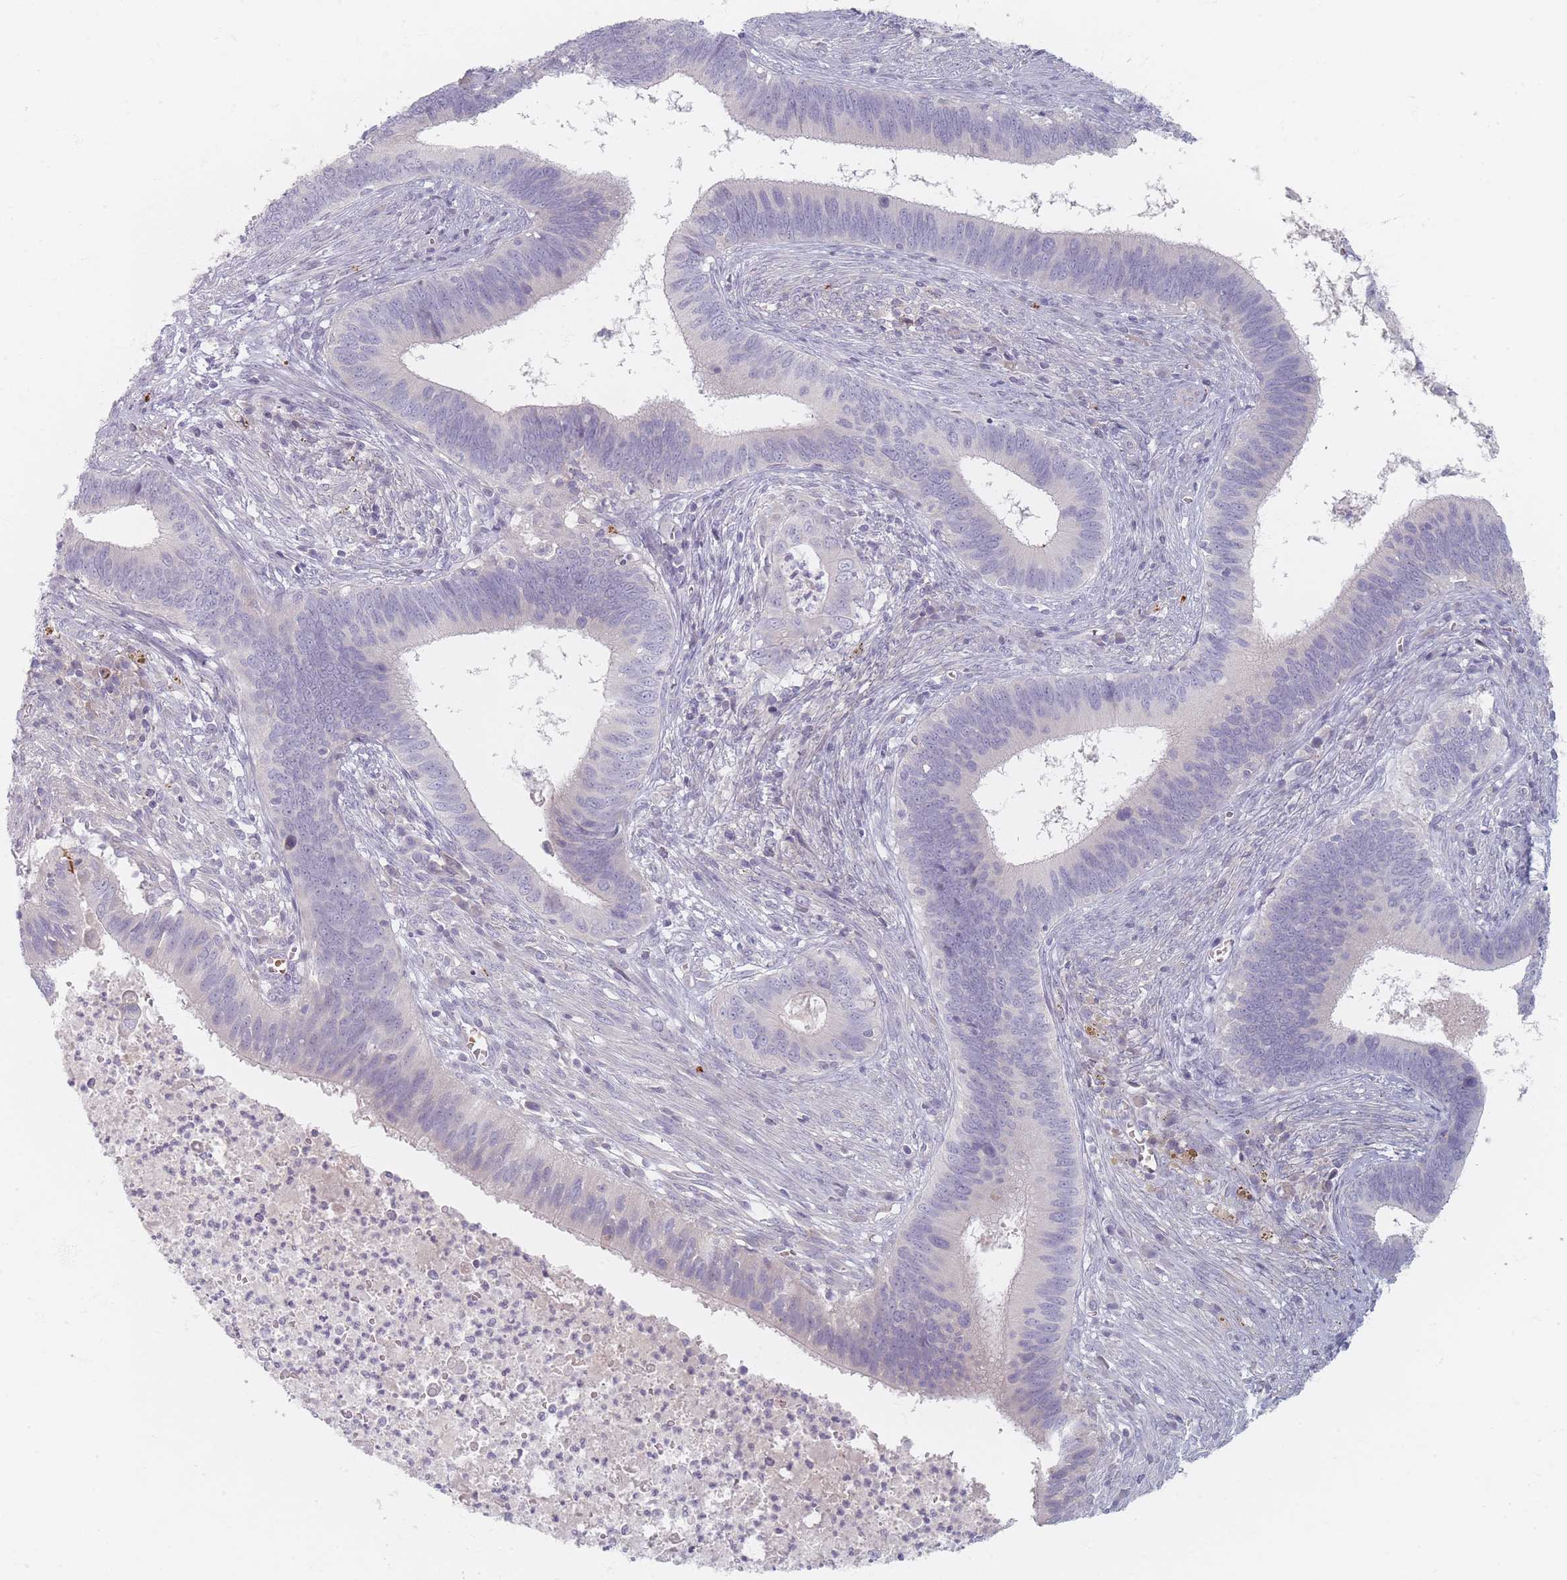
{"staining": {"intensity": "negative", "quantity": "none", "location": "none"}, "tissue": "cervical cancer", "cell_type": "Tumor cells", "image_type": "cancer", "snomed": [{"axis": "morphology", "description": "Adenocarcinoma, NOS"}, {"axis": "topography", "description": "Cervix"}], "caption": "This is an immunohistochemistry (IHC) micrograph of cervical cancer (adenocarcinoma). There is no expression in tumor cells.", "gene": "TMOD1", "patient": {"sex": "female", "age": 42}}